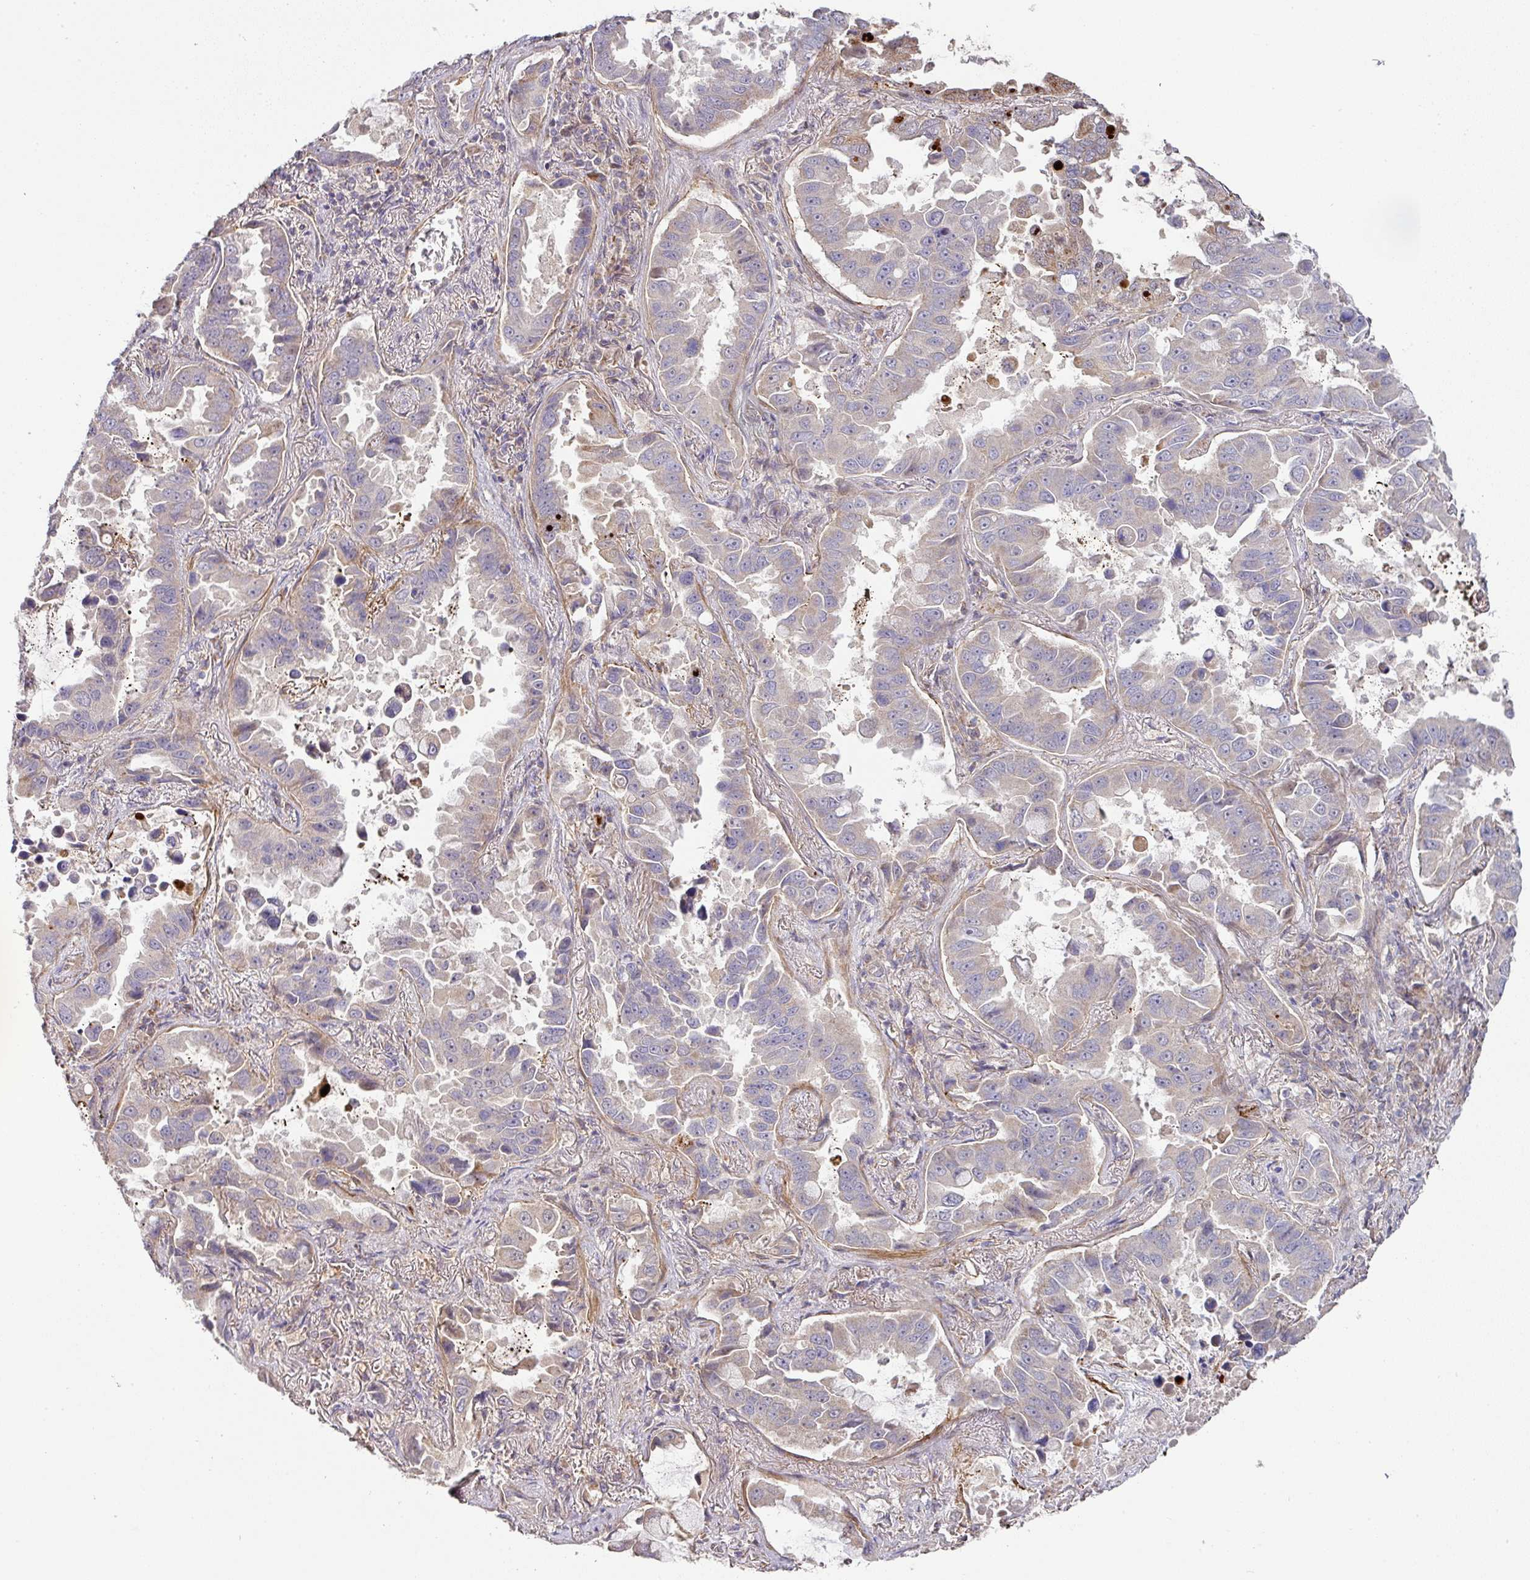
{"staining": {"intensity": "strong", "quantity": "<25%", "location": "cytoplasmic/membranous"}, "tissue": "lung cancer", "cell_type": "Tumor cells", "image_type": "cancer", "snomed": [{"axis": "morphology", "description": "Adenocarcinoma, NOS"}, {"axis": "topography", "description": "Lung"}], "caption": "A histopathology image showing strong cytoplasmic/membranous positivity in about <25% of tumor cells in adenocarcinoma (lung), as visualized by brown immunohistochemical staining.", "gene": "STK35", "patient": {"sex": "male", "age": 64}}